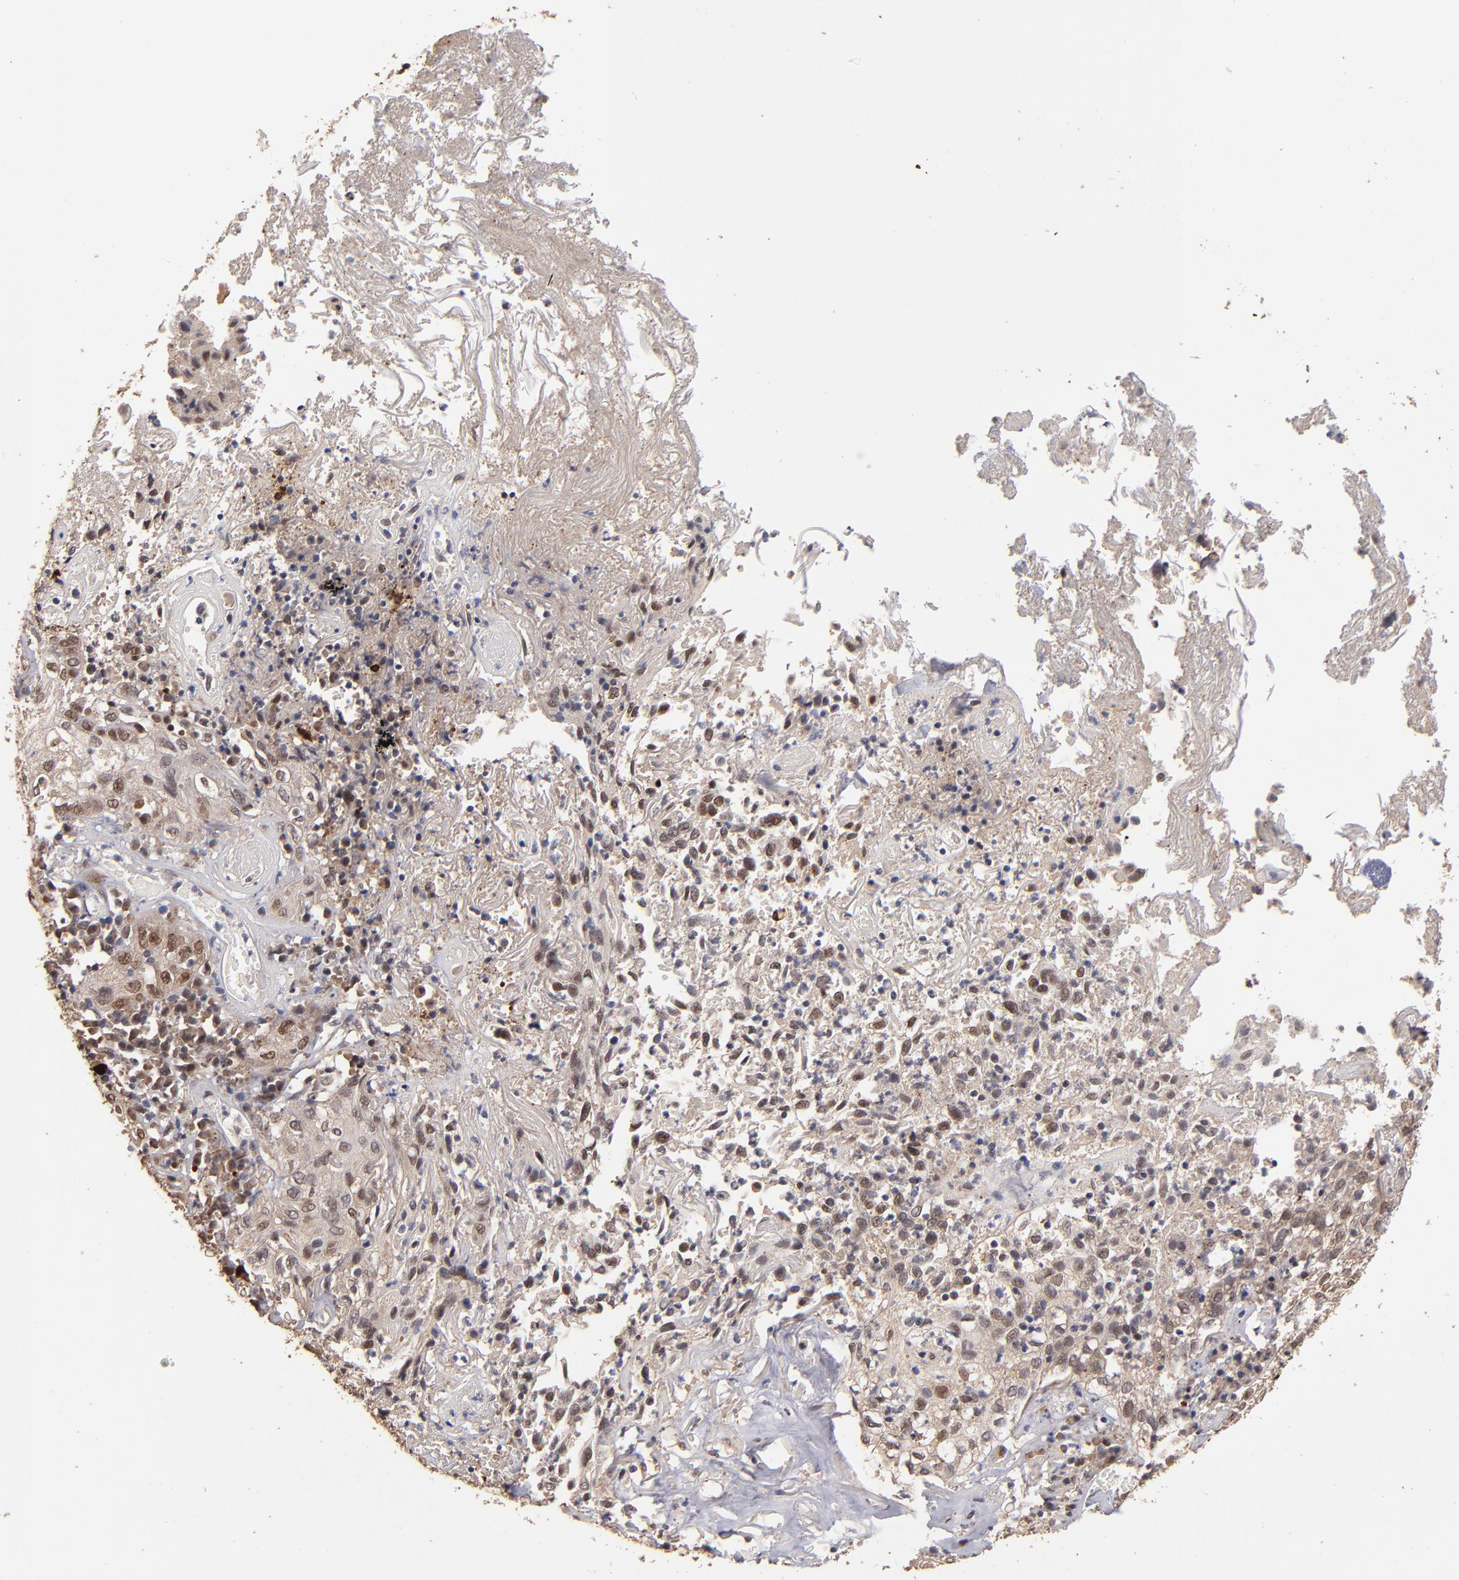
{"staining": {"intensity": "moderate", "quantity": ">75%", "location": "cytoplasmic/membranous,nuclear"}, "tissue": "skin cancer", "cell_type": "Tumor cells", "image_type": "cancer", "snomed": [{"axis": "morphology", "description": "Squamous cell carcinoma, NOS"}, {"axis": "topography", "description": "Skin"}], "caption": "An image showing moderate cytoplasmic/membranous and nuclear positivity in about >75% of tumor cells in skin cancer, as visualized by brown immunohistochemical staining.", "gene": "EAPP", "patient": {"sex": "male", "age": 65}}